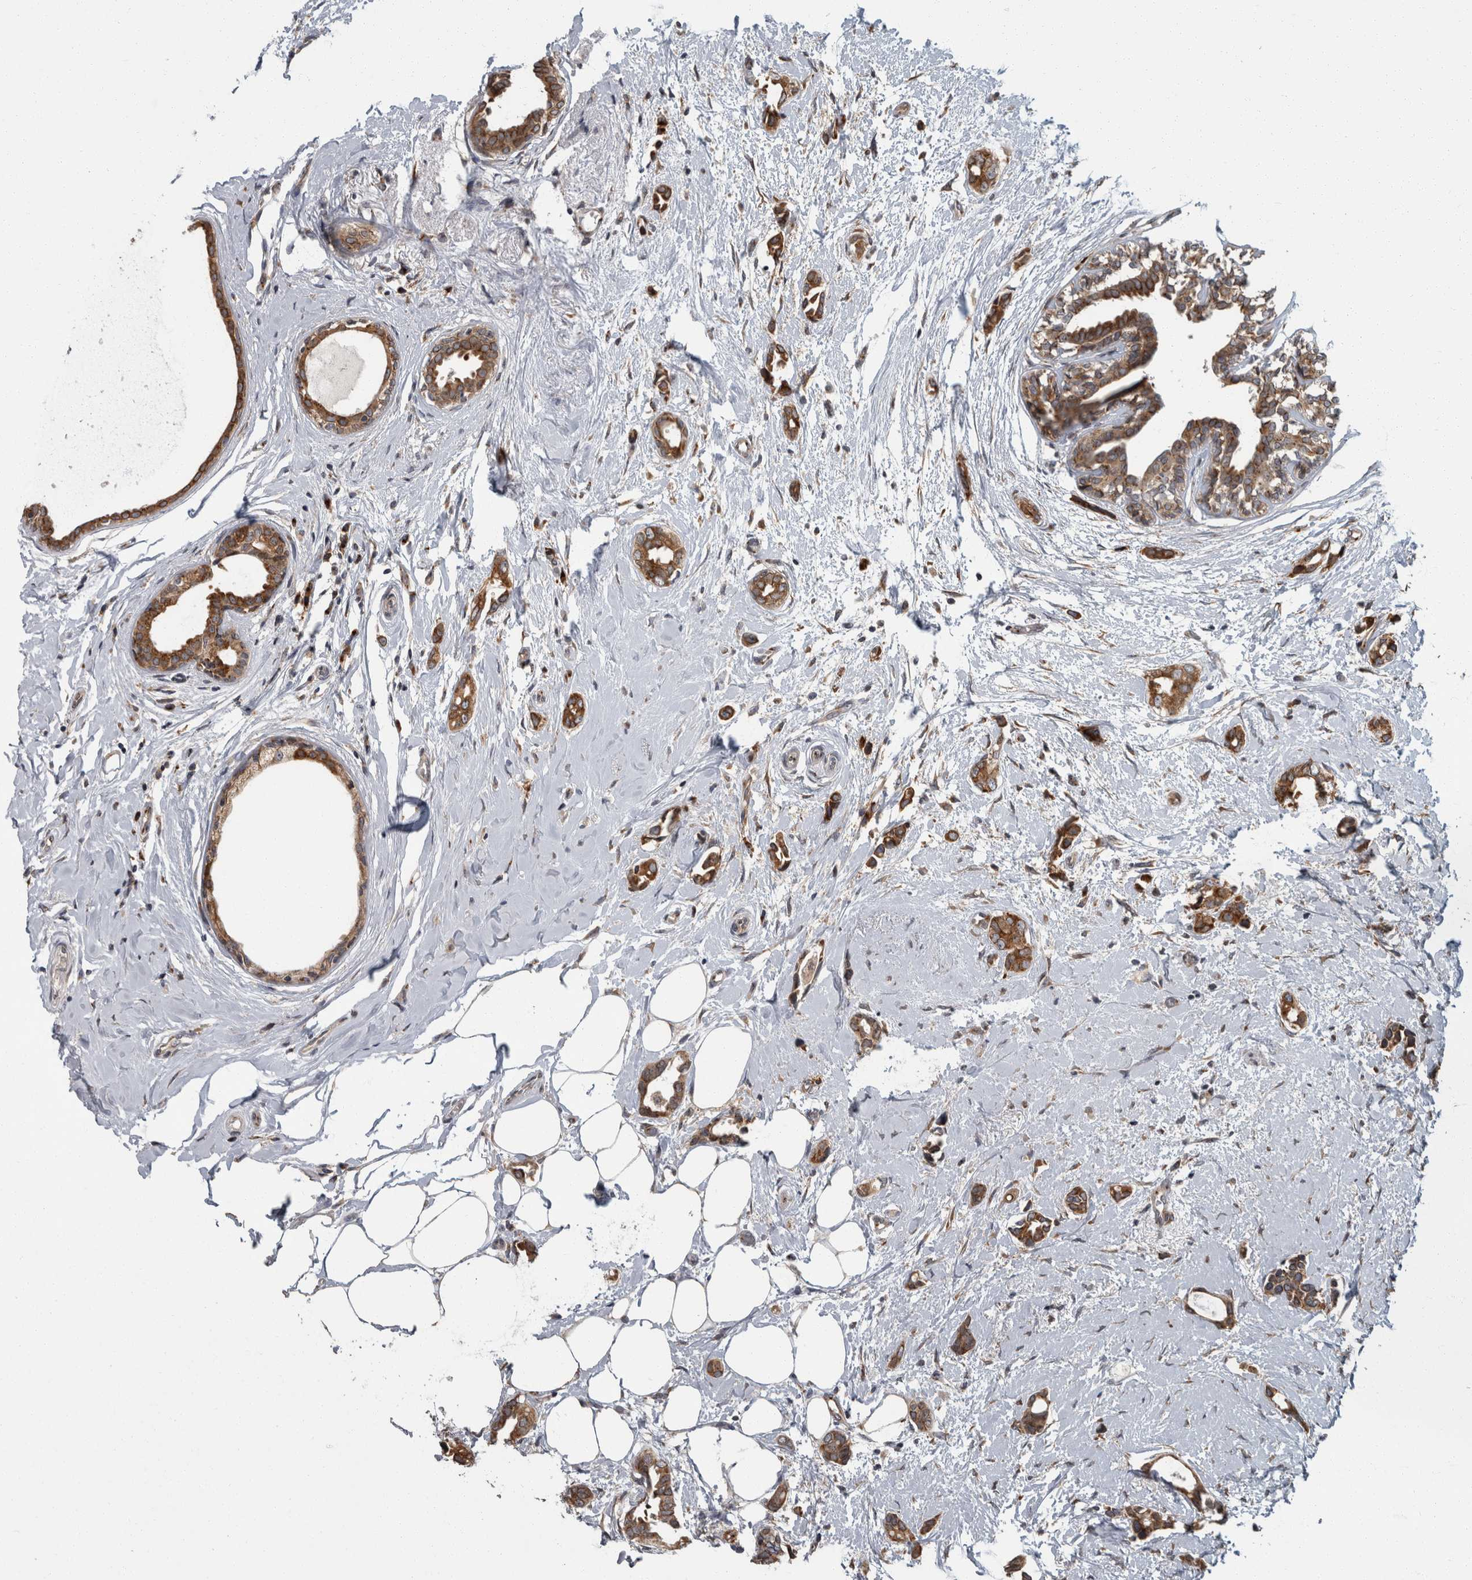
{"staining": {"intensity": "moderate", "quantity": ">75%", "location": "cytoplasmic/membranous"}, "tissue": "breast cancer", "cell_type": "Tumor cells", "image_type": "cancer", "snomed": [{"axis": "morphology", "description": "Duct carcinoma"}, {"axis": "topography", "description": "Breast"}], "caption": "Breast intraductal carcinoma tissue shows moderate cytoplasmic/membranous staining in approximately >75% of tumor cells", "gene": "LMAN2L", "patient": {"sex": "female", "age": 55}}